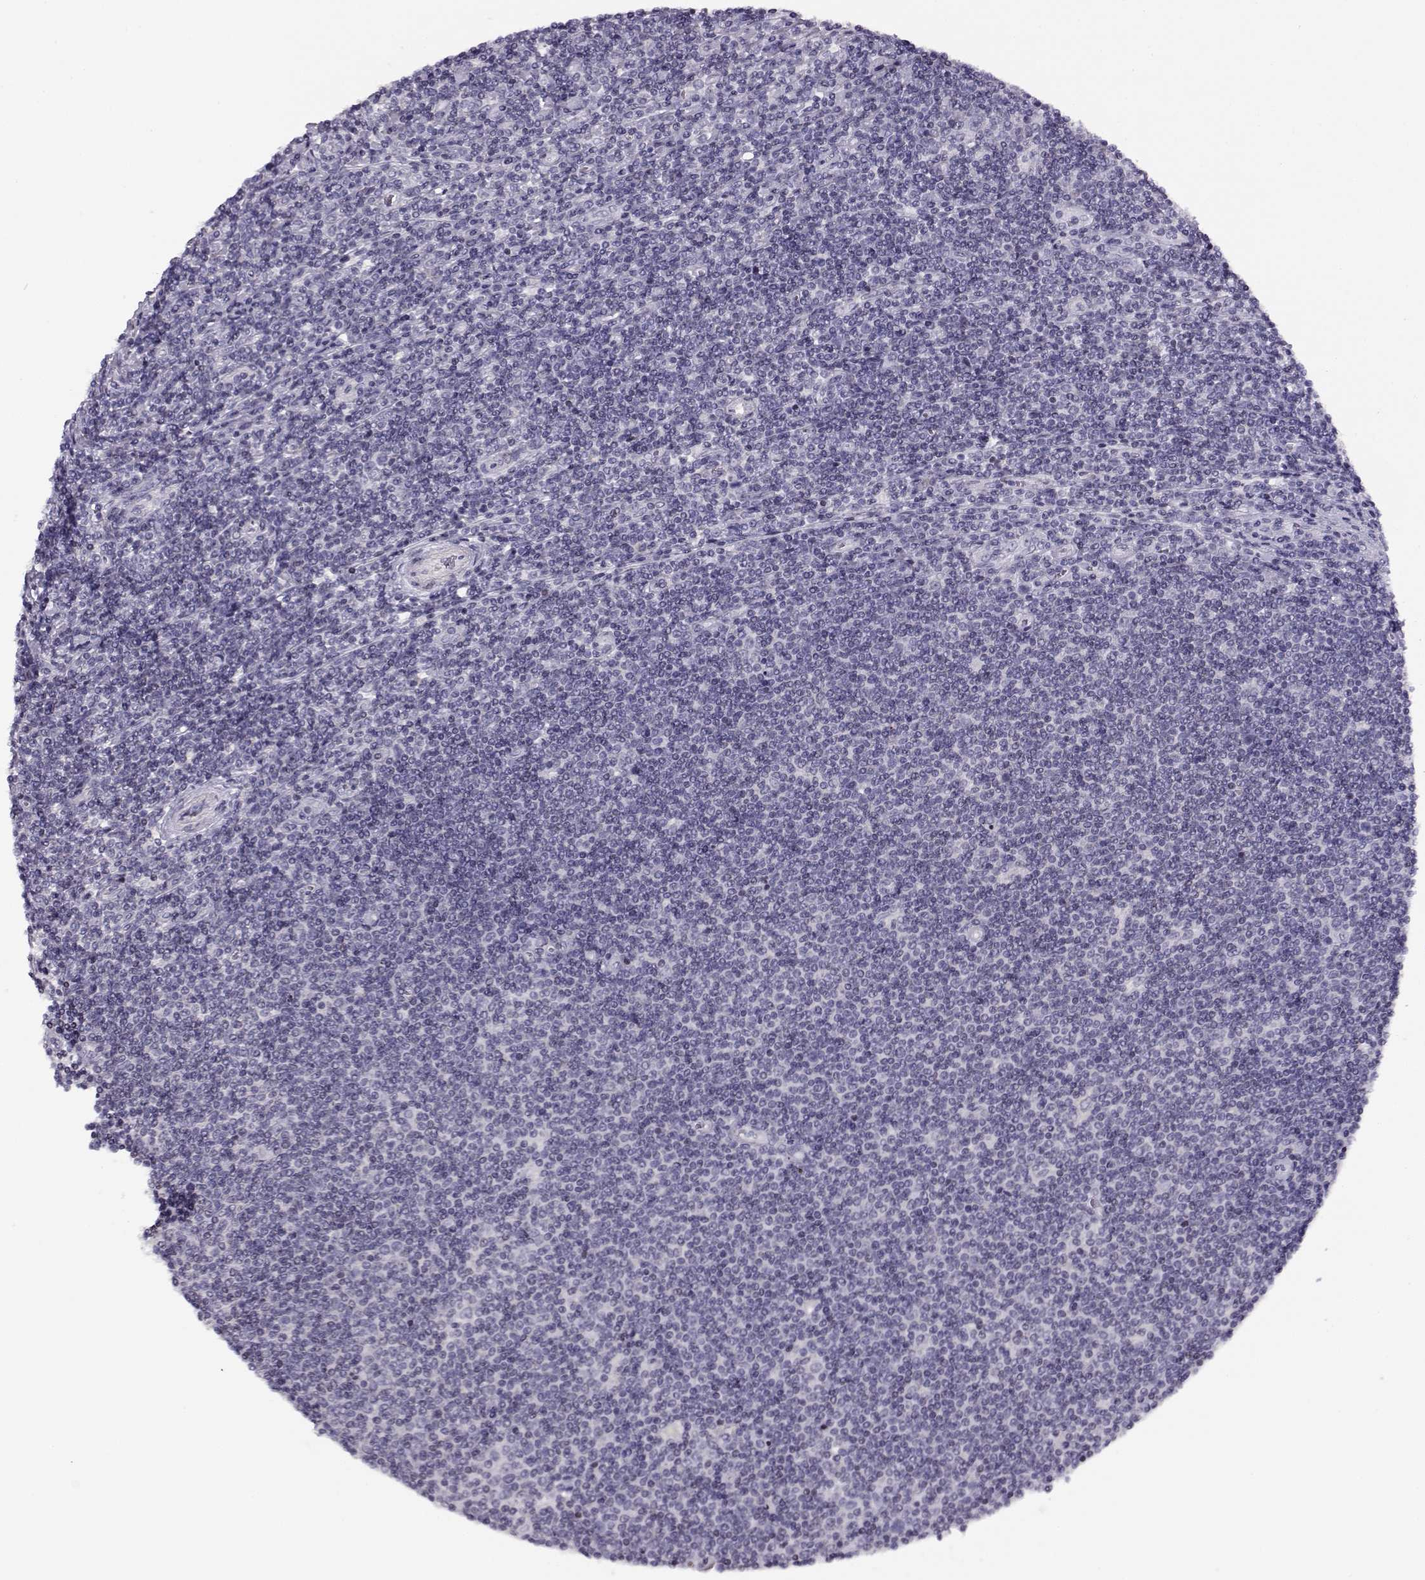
{"staining": {"intensity": "negative", "quantity": "none", "location": "none"}, "tissue": "lymphoma", "cell_type": "Tumor cells", "image_type": "cancer", "snomed": [{"axis": "morphology", "description": "Hodgkin's disease, NOS"}, {"axis": "topography", "description": "Lymph node"}], "caption": "A high-resolution micrograph shows immunohistochemistry (IHC) staining of lymphoma, which displays no significant positivity in tumor cells. The staining is performed using DAB brown chromogen with nuclei counter-stained in using hematoxylin.", "gene": "CRX", "patient": {"sex": "male", "age": 40}}